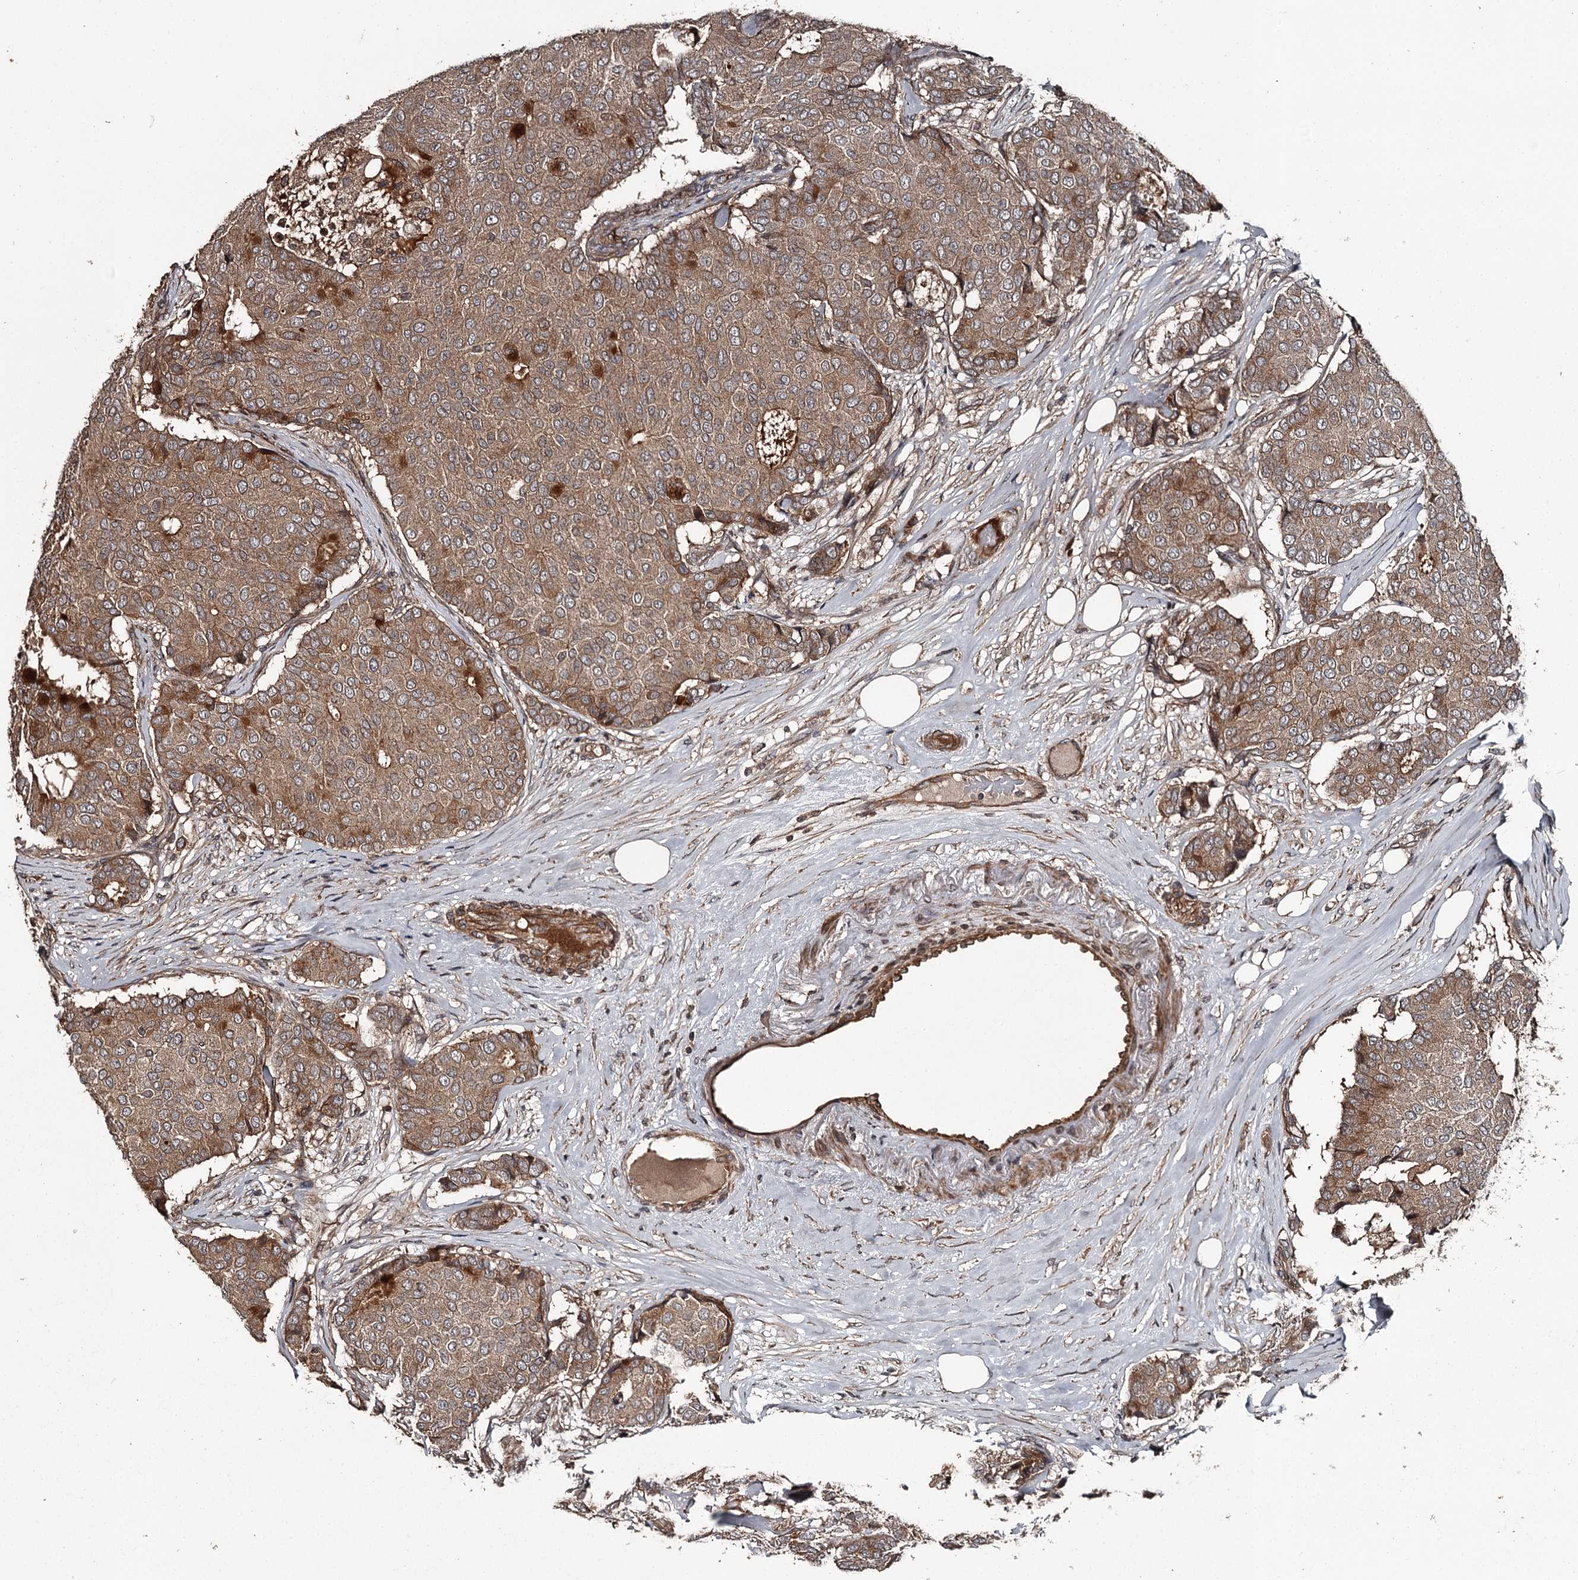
{"staining": {"intensity": "moderate", "quantity": ">75%", "location": "cytoplasmic/membranous"}, "tissue": "breast cancer", "cell_type": "Tumor cells", "image_type": "cancer", "snomed": [{"axis": "morphology", "description": "Duct carcinoma"}, {"axis": "topography", "description": "Breast"}], "caption": "DAB immunohistochemical staining of human breast cancer (invasive ductal carcinoma) exhibits moderate cytoplasmic/membranous protein positivity in about >75% of tumor cells.", "gene": "RAB21", "patient": {"sex": "female", "age": 75}}